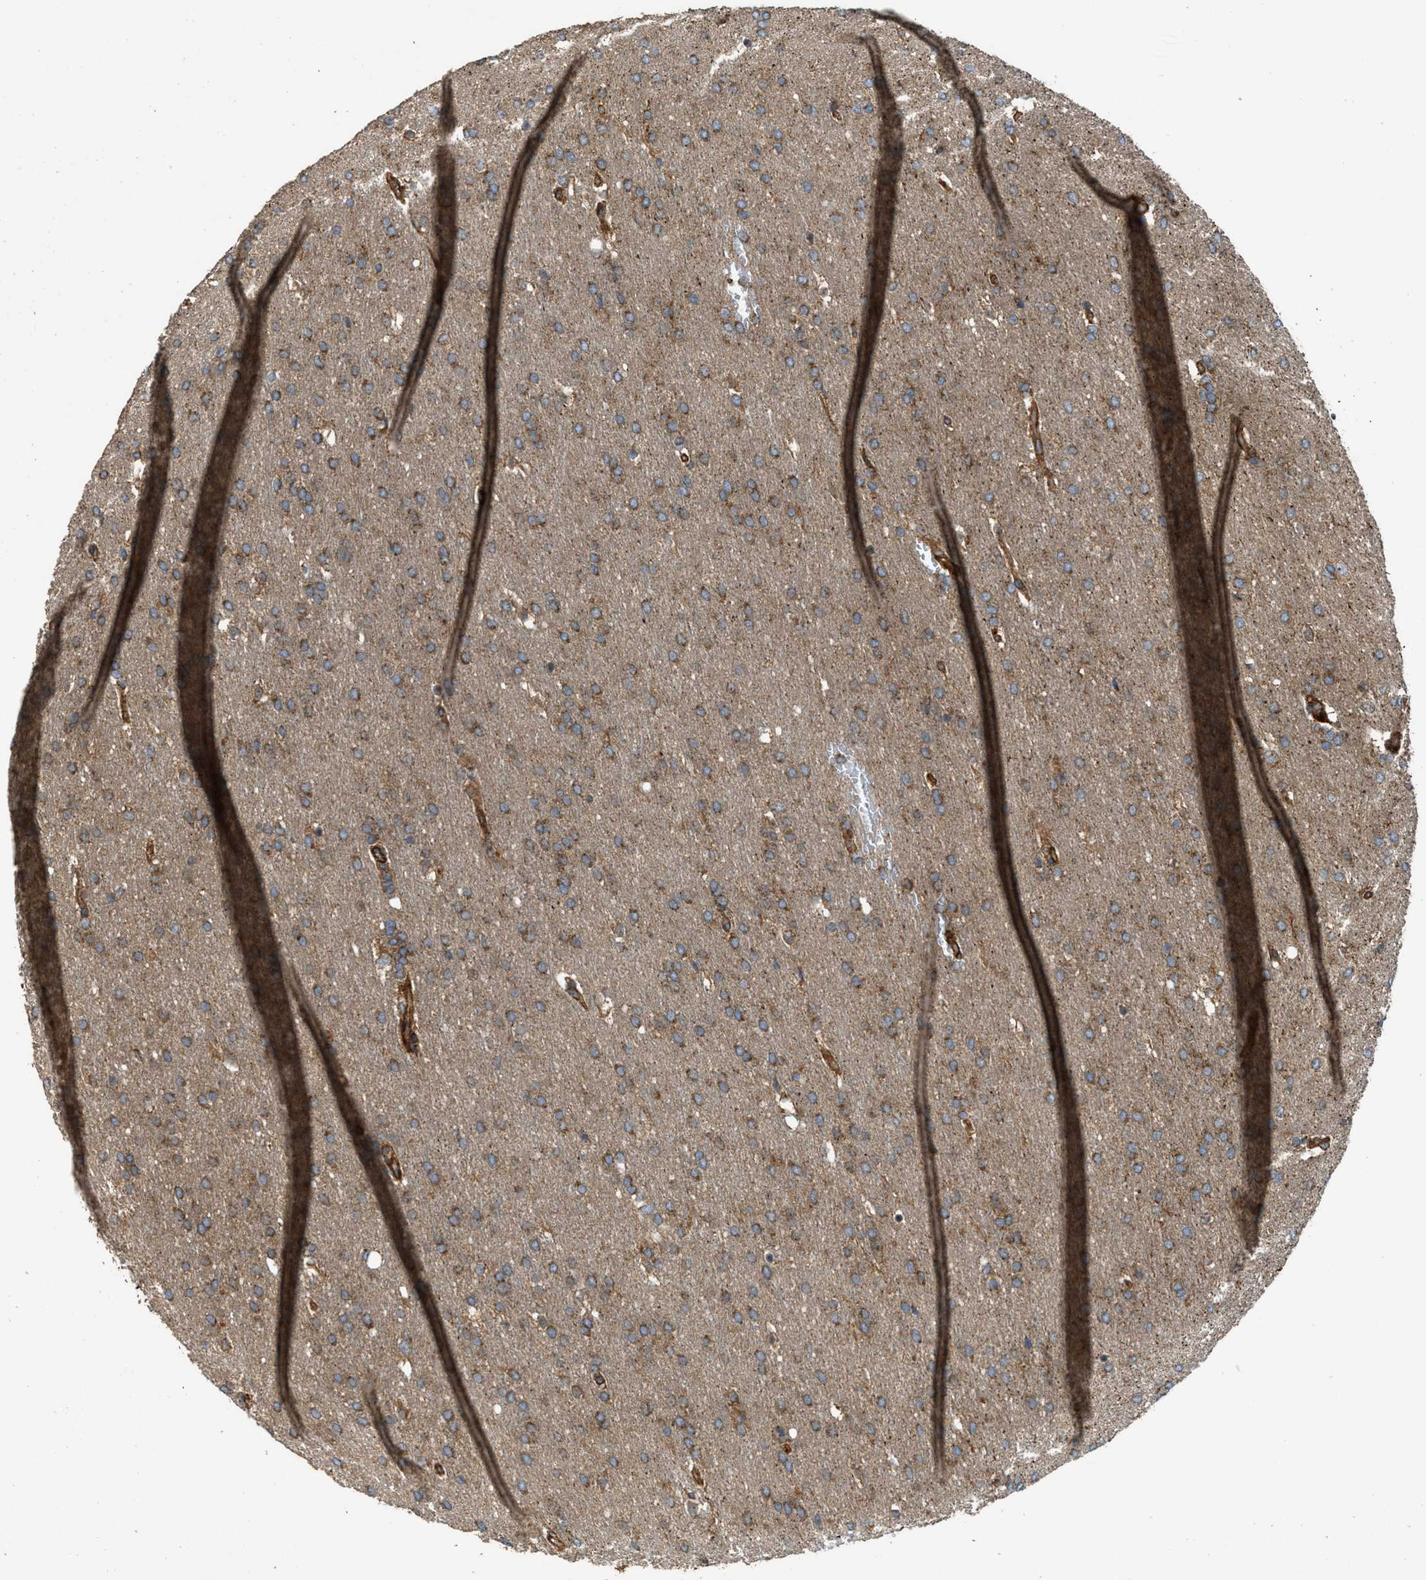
{"staining": {"intensity": "moderate", "quantity": ">75%", "location": "cytoplasmic/membranous"}, "tissue": "glioma", "cell_type": "Tumor cells", "image_type": "cancer", "snomed": [{"axis": "morphology", "description": "Glioma, malignant, Low grade"}, {"axis": "topography", "description": "Brain"}], "caption": "Malignant glioma (low-grade) tissue displays moderate cytoplasmic/membranous positivity in approximately >75% of tumor cells", "gene": "EGLN1", "patient": {"sex": "female", "age": 37}}